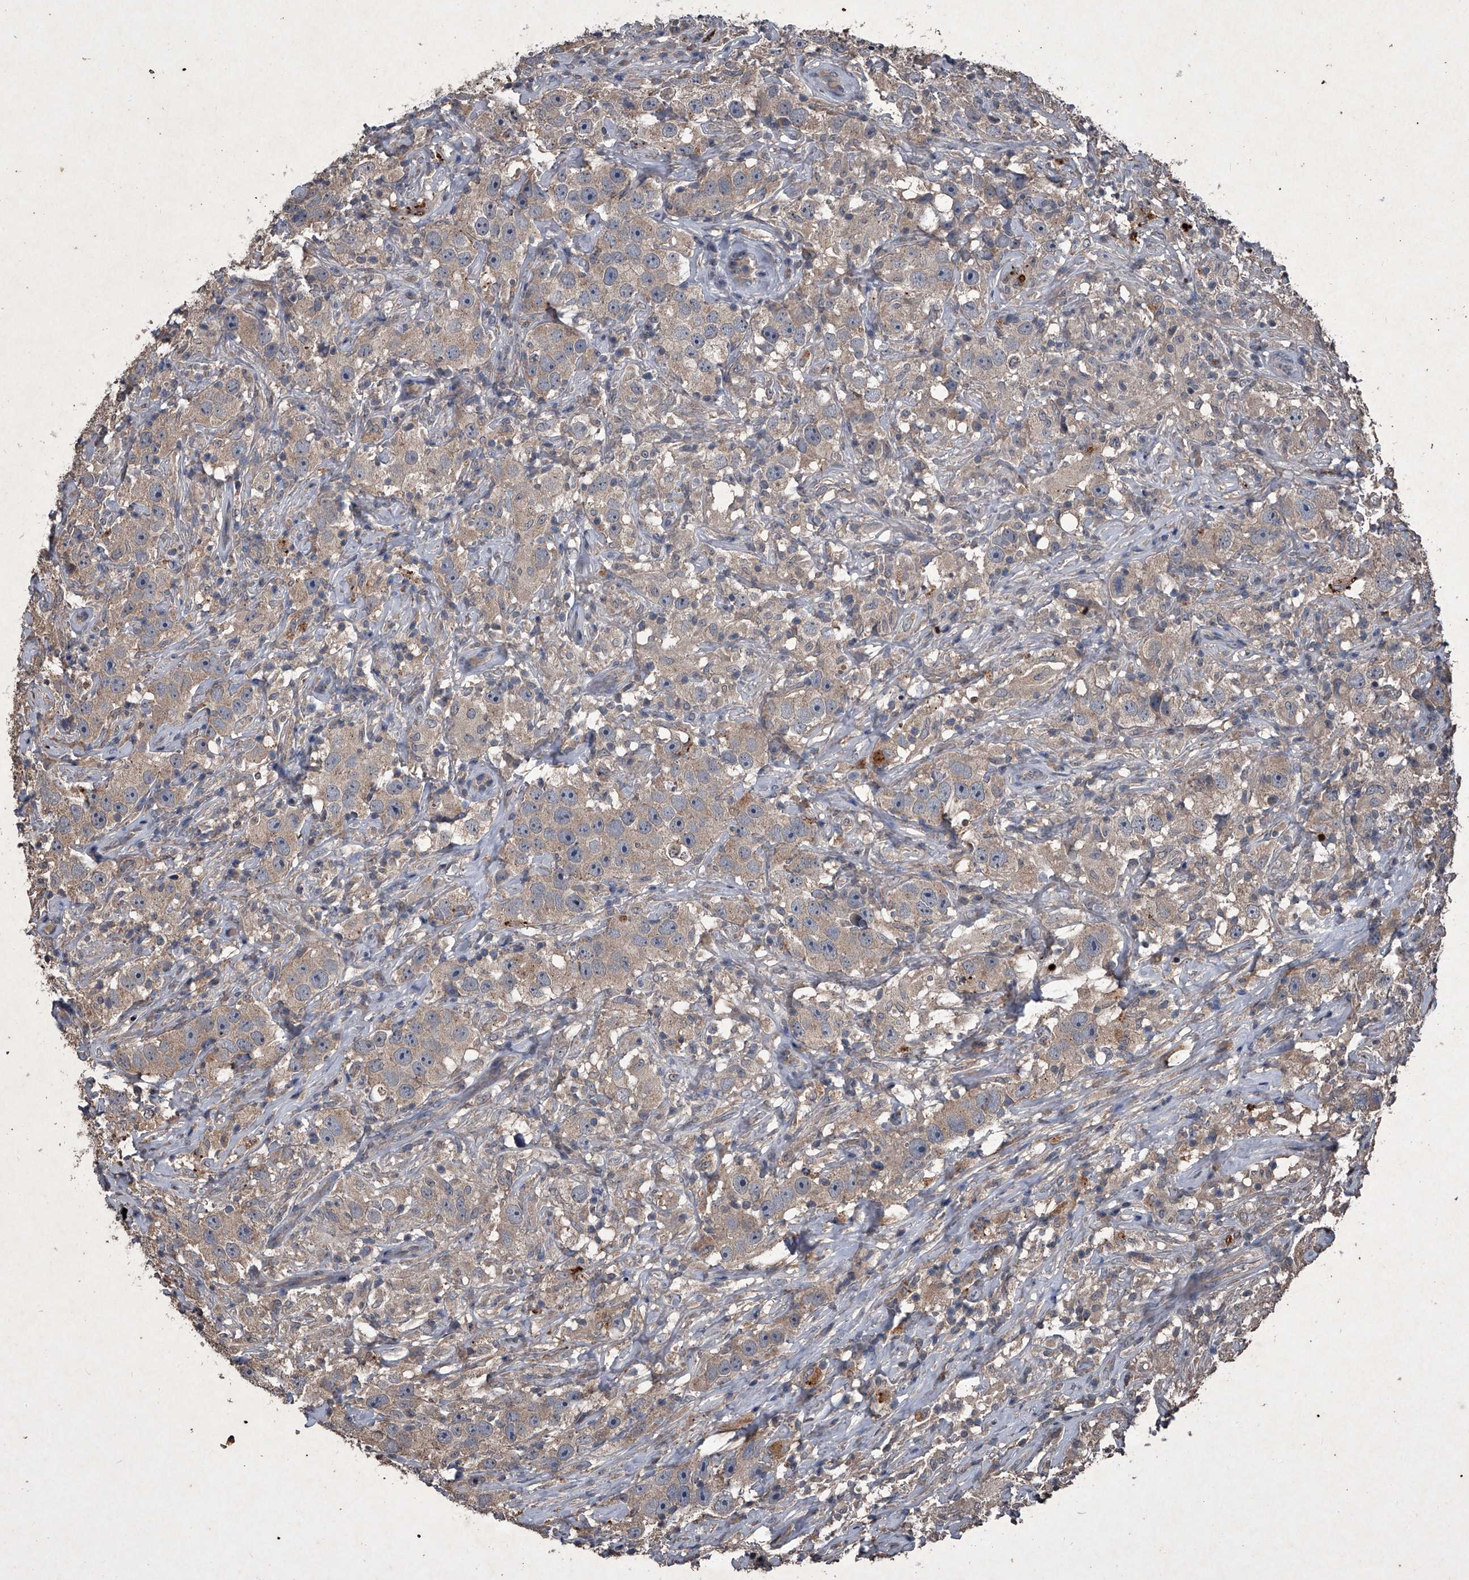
{"staining": {"intensity": "weak", "quantity": ">75%", "location": "cytoplasmic/membranous"}, "tissue": "testis cancer", "cell_type": "Tumor cells", "image_type": "cancer", "snomed": [{"axis": "morphology", "description": "Seminoma, NOS"}, {"axis": "topography", "description": "Testis"}], "caption": "Protein staining of testis cancer (seminoma) tissue displays weak cytoplasmic/membranous staining in about >75% of tumor cells. (DAB IHC, brown staining for protein, blue staining for nuclei).", "gene": "MAPKAP1", "patient": {"sex": "male", "age": 49}}